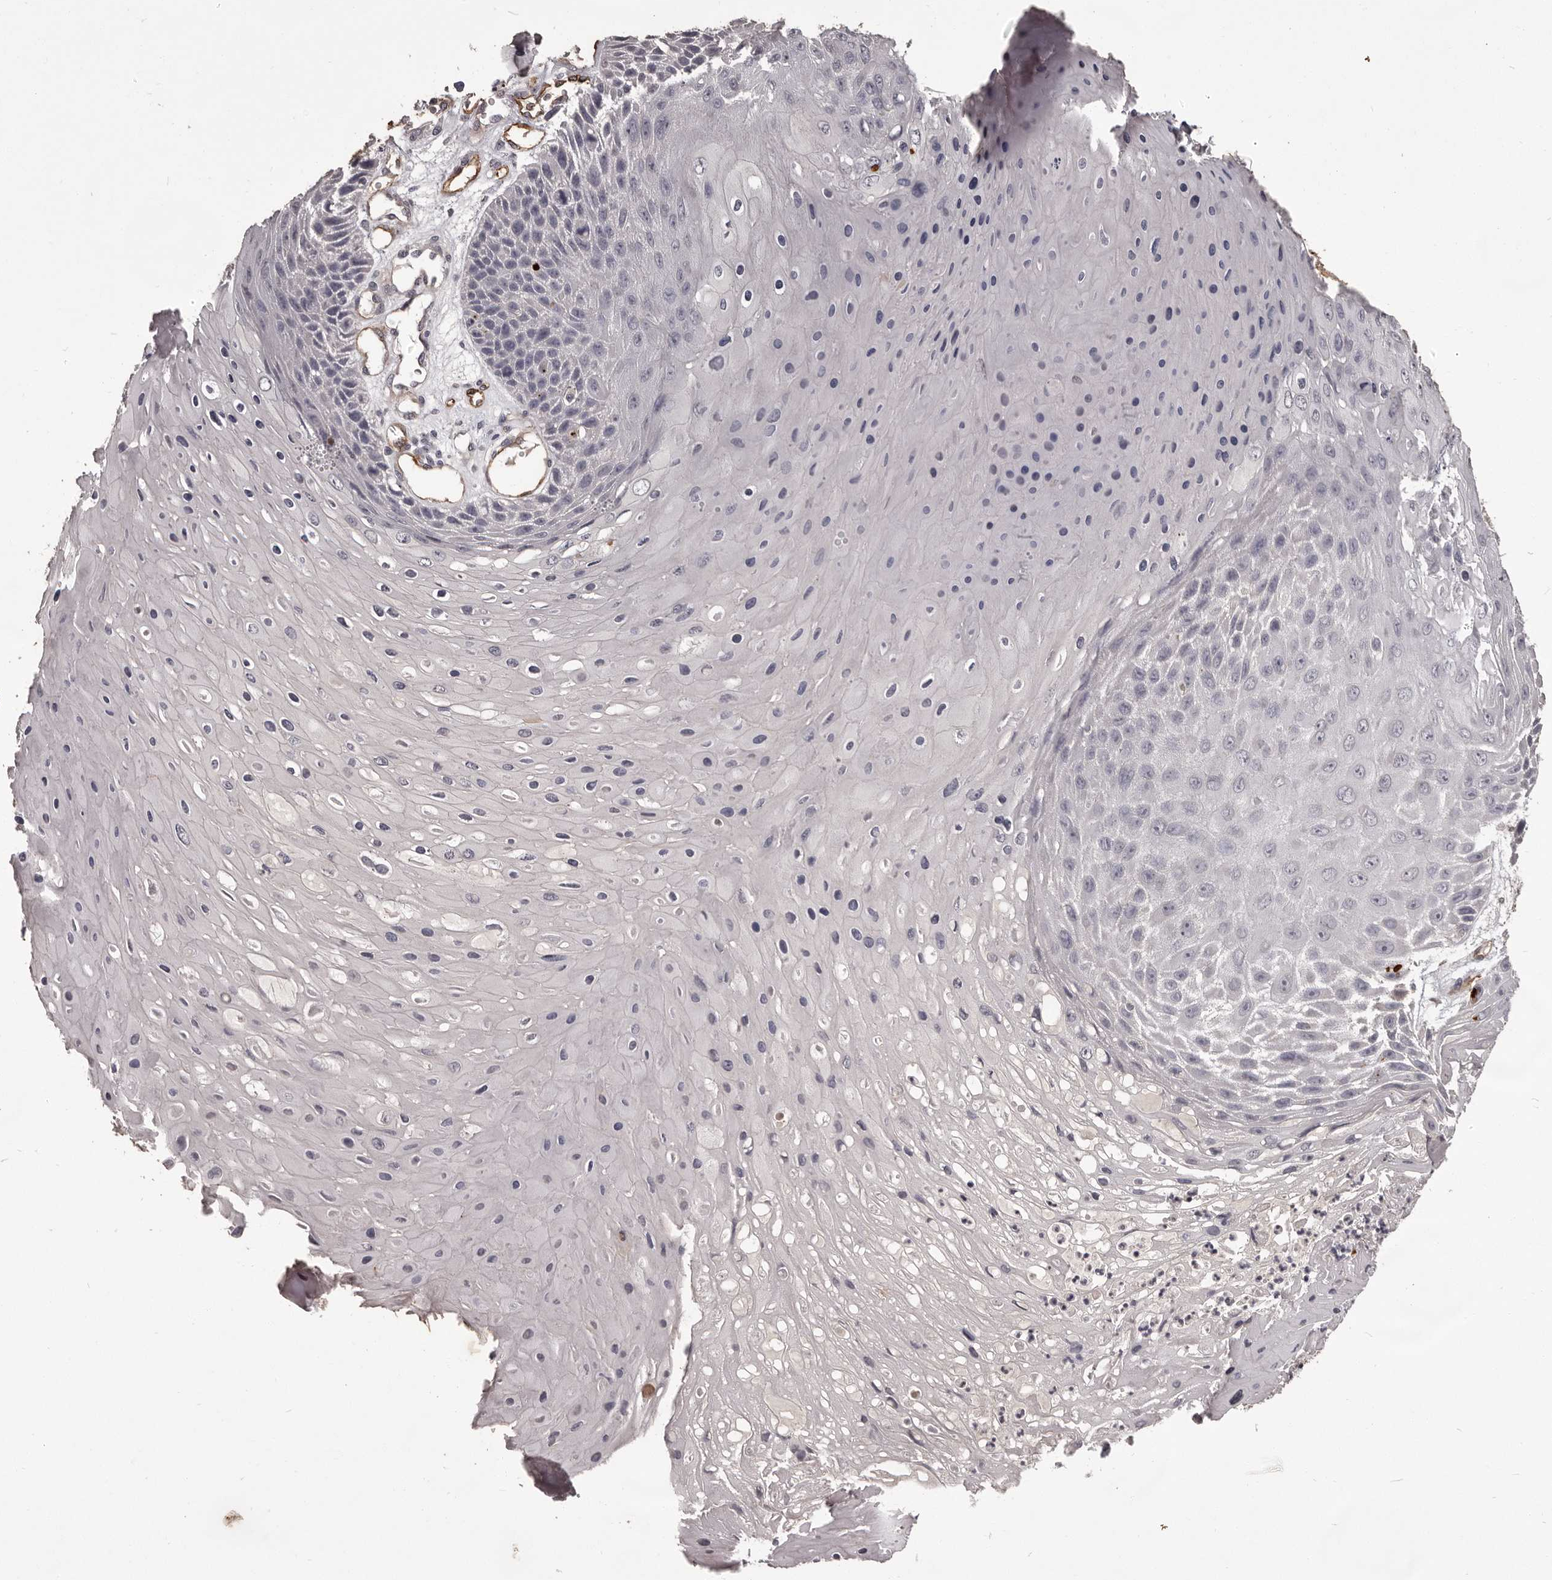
{"staining": {"intensity": "negative", "quantity": "none", "location": "none"}, "tissue": "skin cancer", "cell_type": "Tumor cells", "image_type": "cancer", "snomed": [{"axis": "morphology", "description": "Squamous cell carcinoma, NOS"}, {"axis": "topography", "description": "Skin"}], "caption": "IHC image of human squamous cell carcinoma (skin) stained for a protein (brown), which exhibits no positivity in tumor cells.", "gene": "GPR78", "patient": {"sex": "female", "age": 88}}